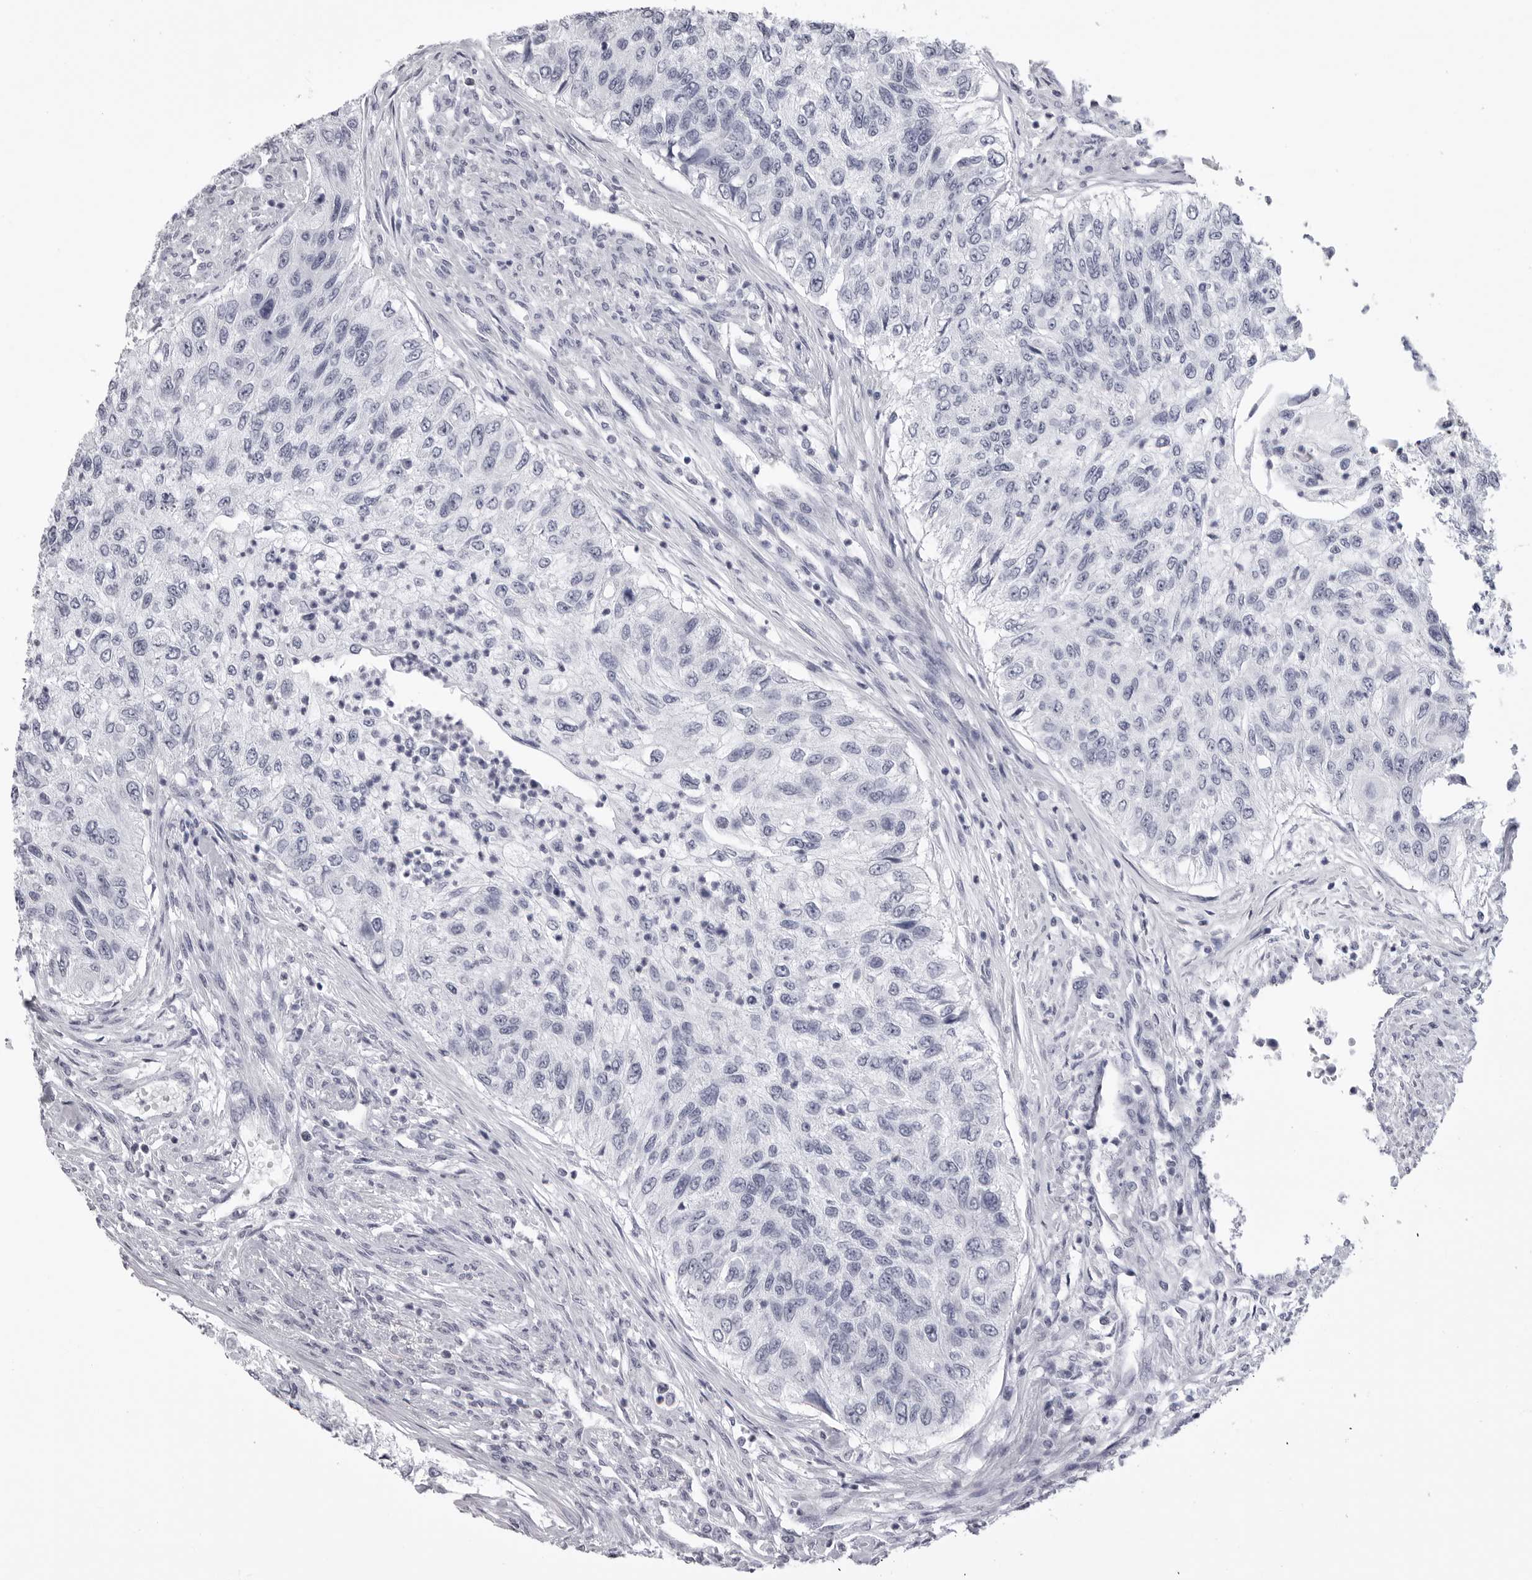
{"staining": {"intensity": "negative", "quantity": "none", "location": "none"}, "tissue": "urothelial cancer", "cell_type": "Tumor cells", "image_type": "cancer", "snomed": [{"axis": "morphology", "description": "Urothelial carcinoma, High grade"}, {"axis": "topography", "description": "Urinary bladder"}], "caption": "Immunohistochemistry image of neoplastic tissue: urothelial cancer stained with DAB displays no significant protein positivity in tumor cells.", "gene": "LGALS4", "patient": {"sex": "female", "age": 60}}